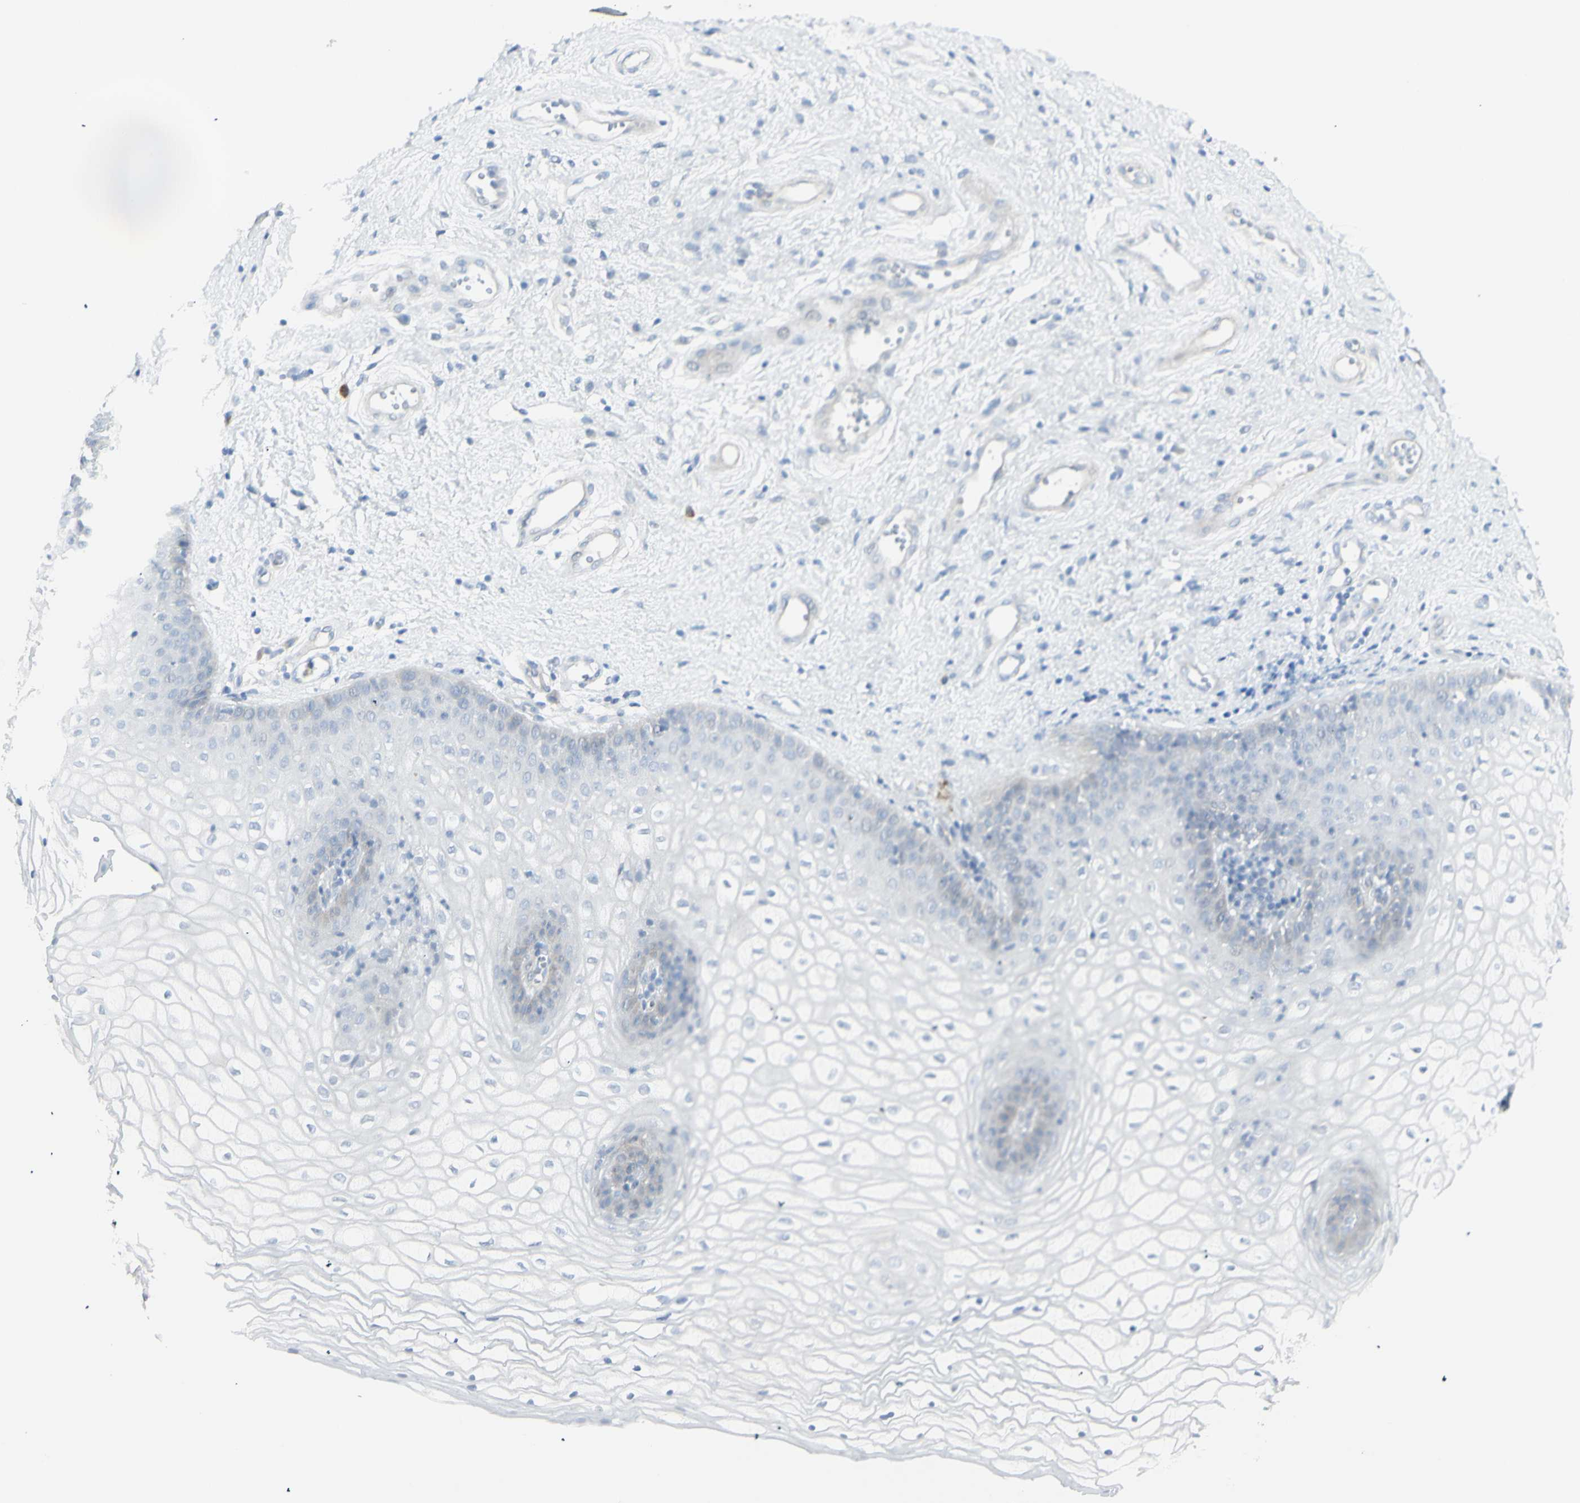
{"staining": {"intensity": "negative", "quantity": "none", "location": "none"}, "tissue": "vagina", "cell_type": "Squamous epithelial cells", "image_type": "normal", "snomed": [{"axis": "morphology", "description": "Normal tissue, NOS"}, {"axis": "topography", "description": "Vagina"}], "caption": "Human vagina stained for a protein using IHC reveals no staining in squamous epithelial cells.", "gene": "NDST4", "patient": {"sex": "female", "age": 34}}